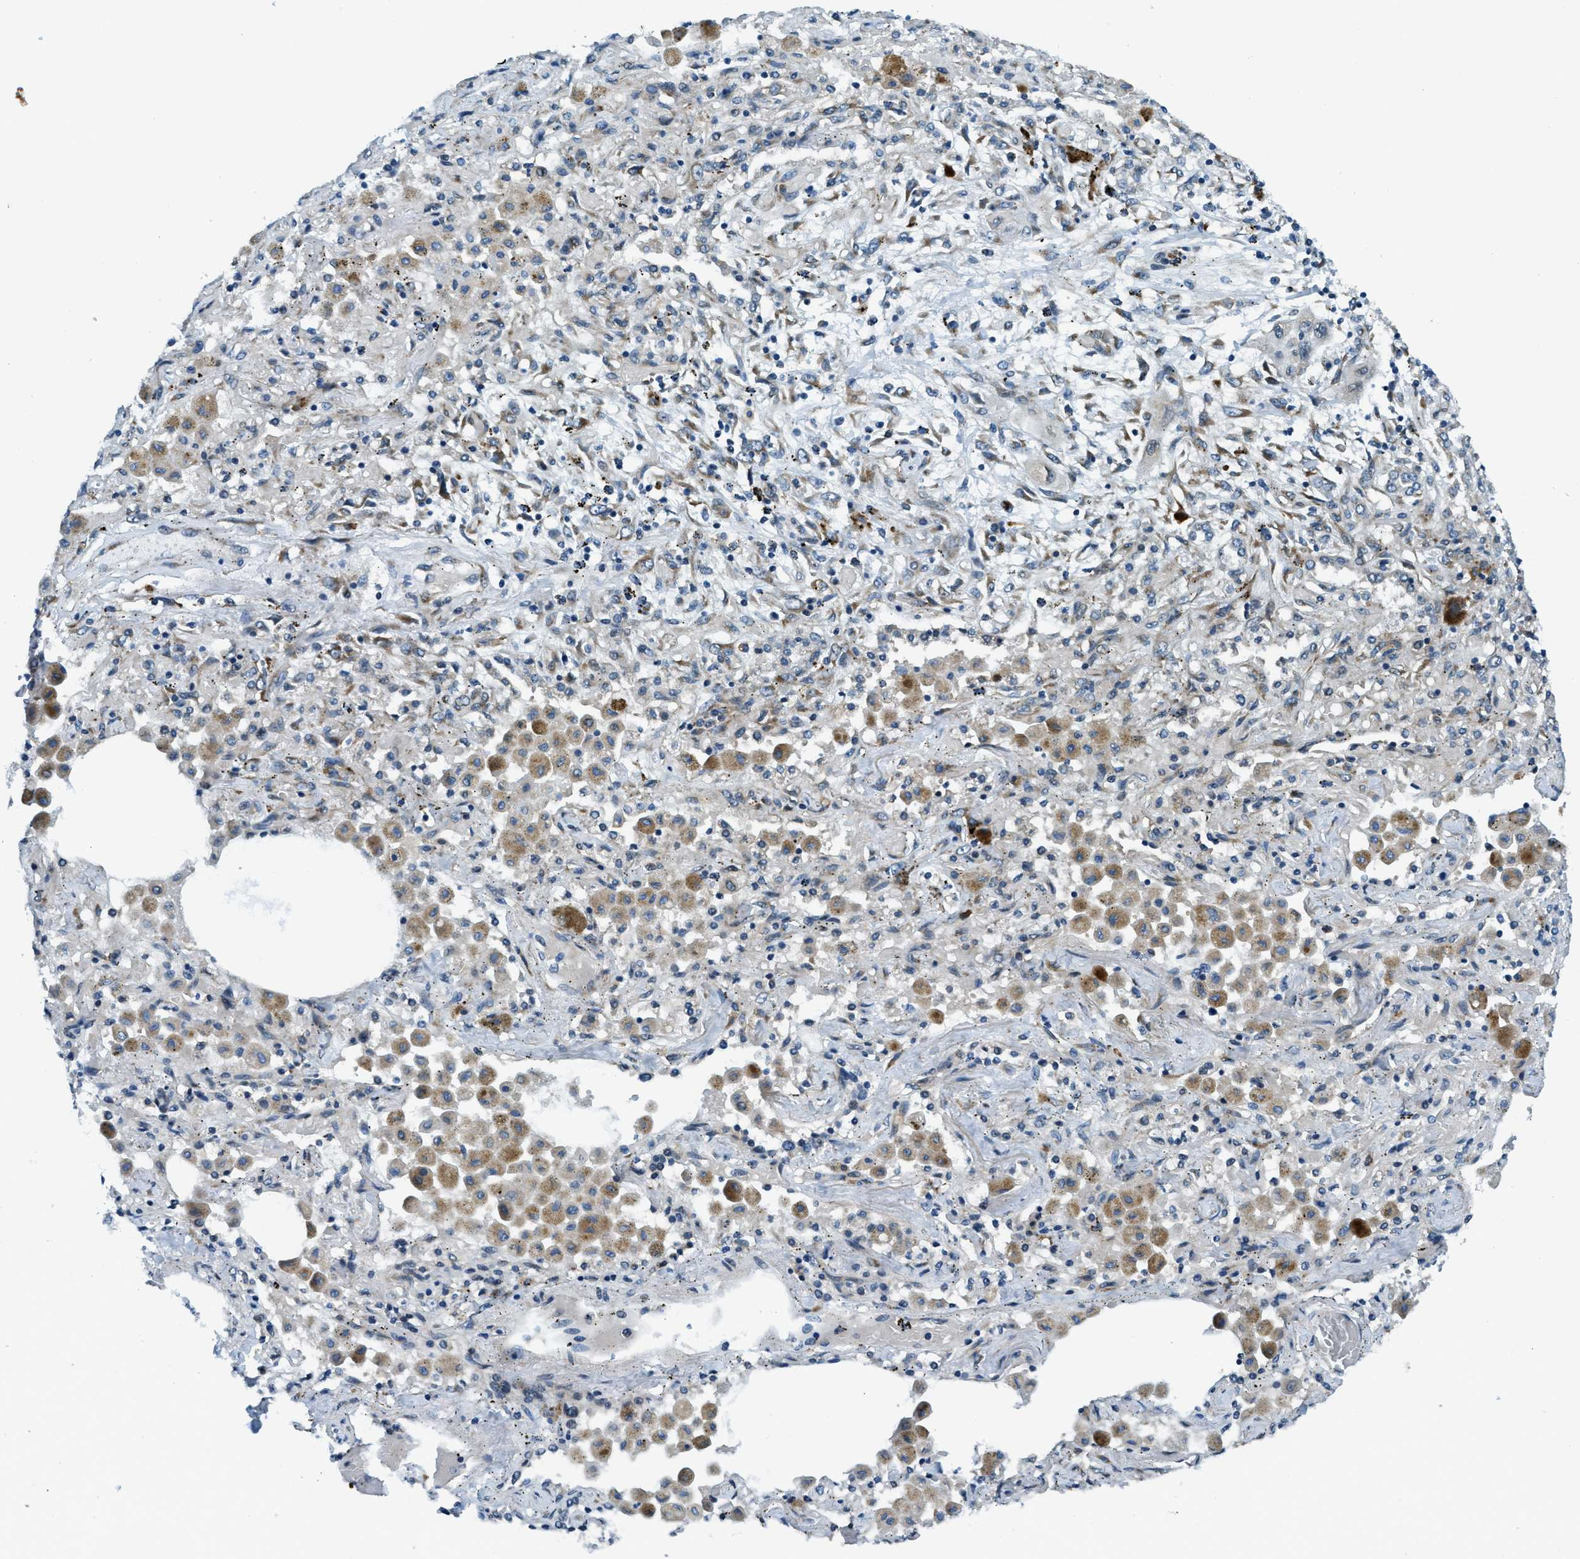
{"staining": {"intensity": "negative", "quantity": "none", "location": "none"}, "tissue": "lung cancer", "cell_type": "Tumor cells", "image_type": "cancer", "snomed": [{"axis": "morphology", "description": "Squamous cell carcinoma, NOS"}, {"axis": "topography", "description": "Lung"}], "caption": "The photomicrograph shows no staining of tumor cells in squamous cell carcinoma (lung). Nuclei are stained in blue.", "gene": "GINM1", "patient": {"sex": "female", "age": 47}}